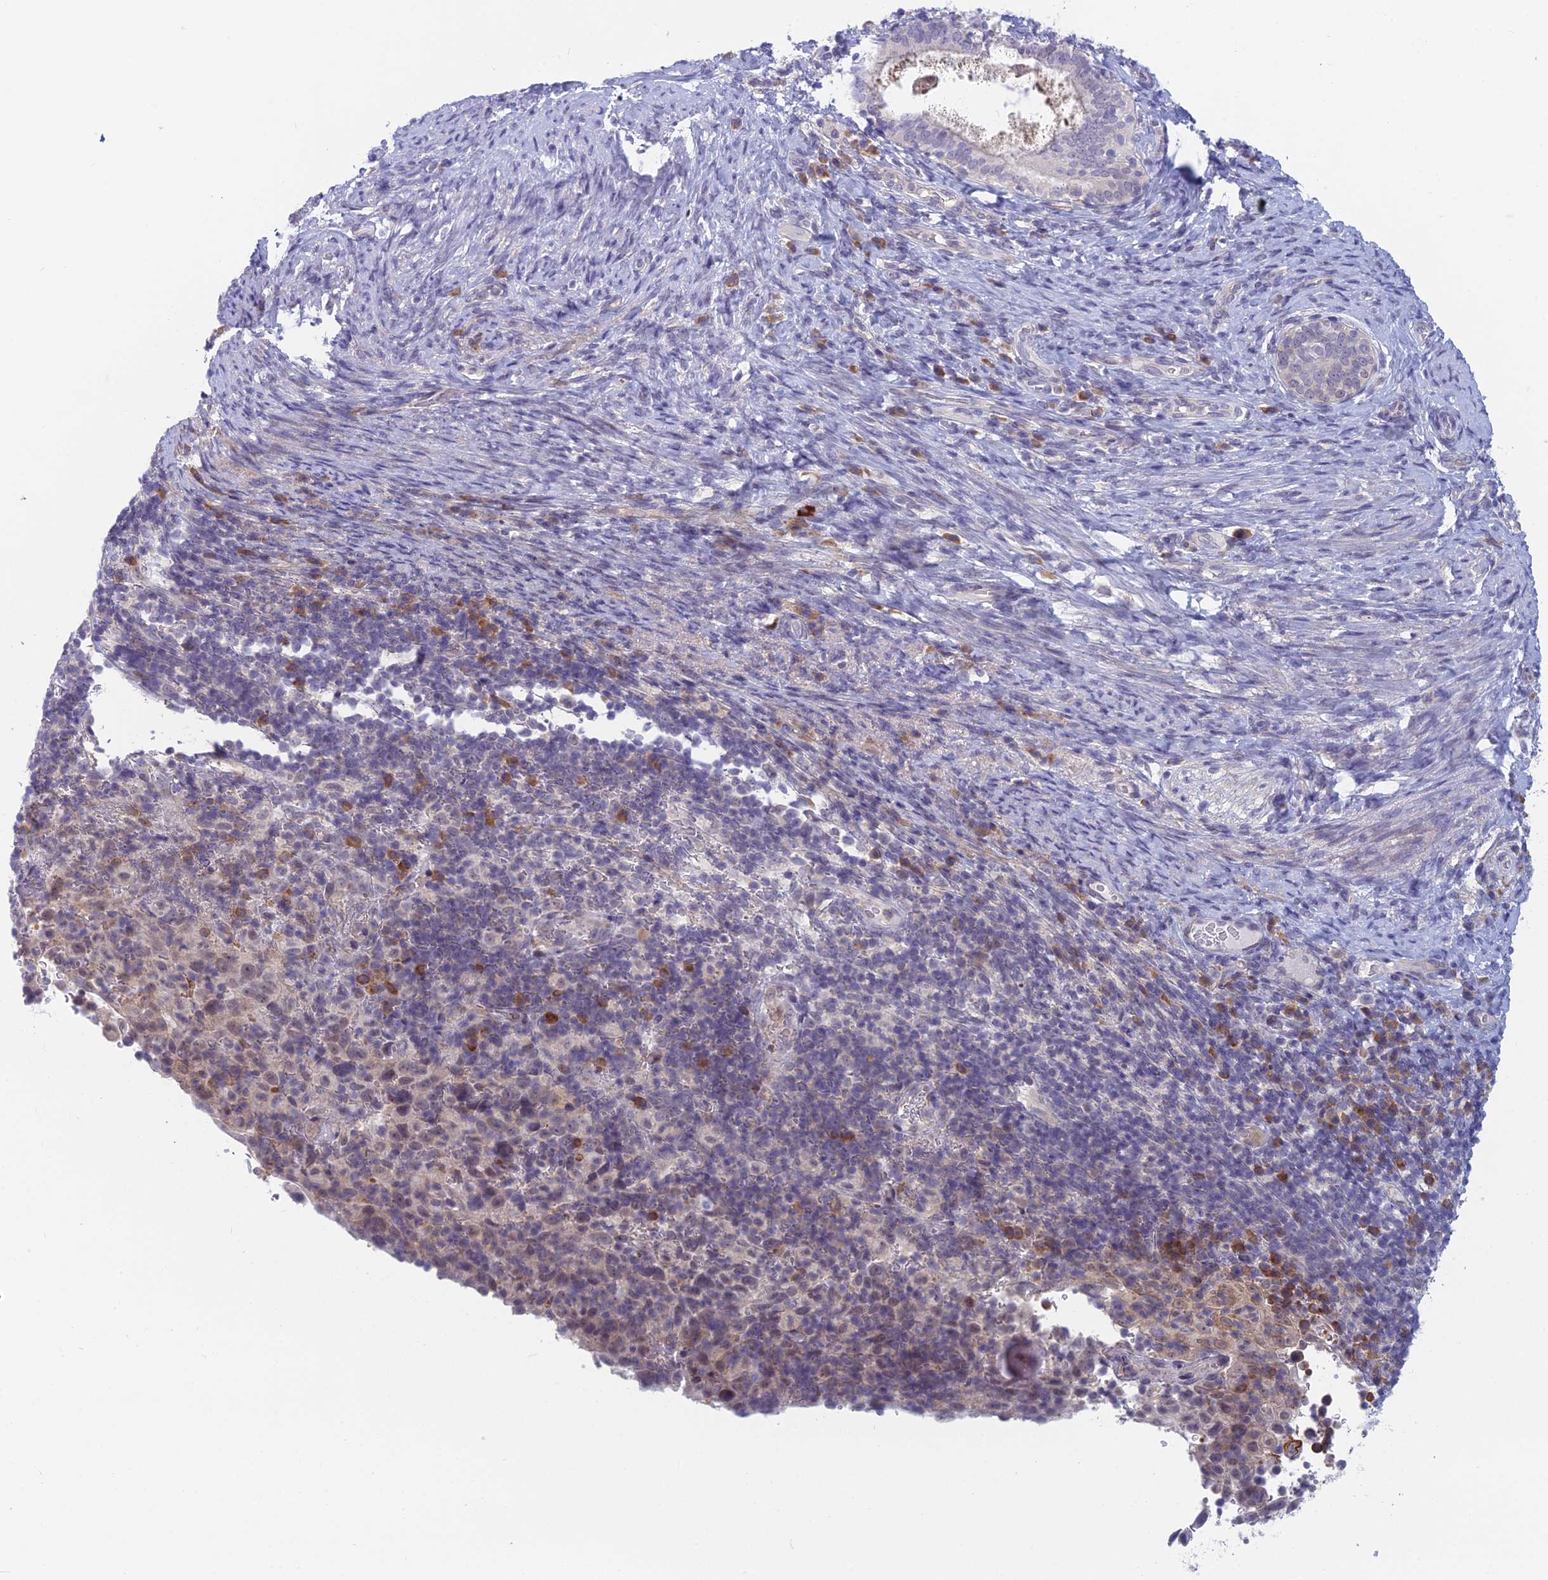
{"staining": {"intensity": "weak", "quantity": "<25%", "location": "cytoplasmic/membranous"}, "tissue": "cervical cancer", "cell_type": "Tumor cells", "image_type": "cancer", "snomed": [{"axis": "morphology", "description": "Squamous cell carcinoma, NOS"}, {"axis": "topography", "description": "Cervix"}], "caption": "This is an immunohistochemistry (IHC) micrograph of cervical cancer (squamous cell carcinoma). There is no staining in tumor cells.", "gene": "PPP1R26", "patient": {"sex": "female", "age": 52}}